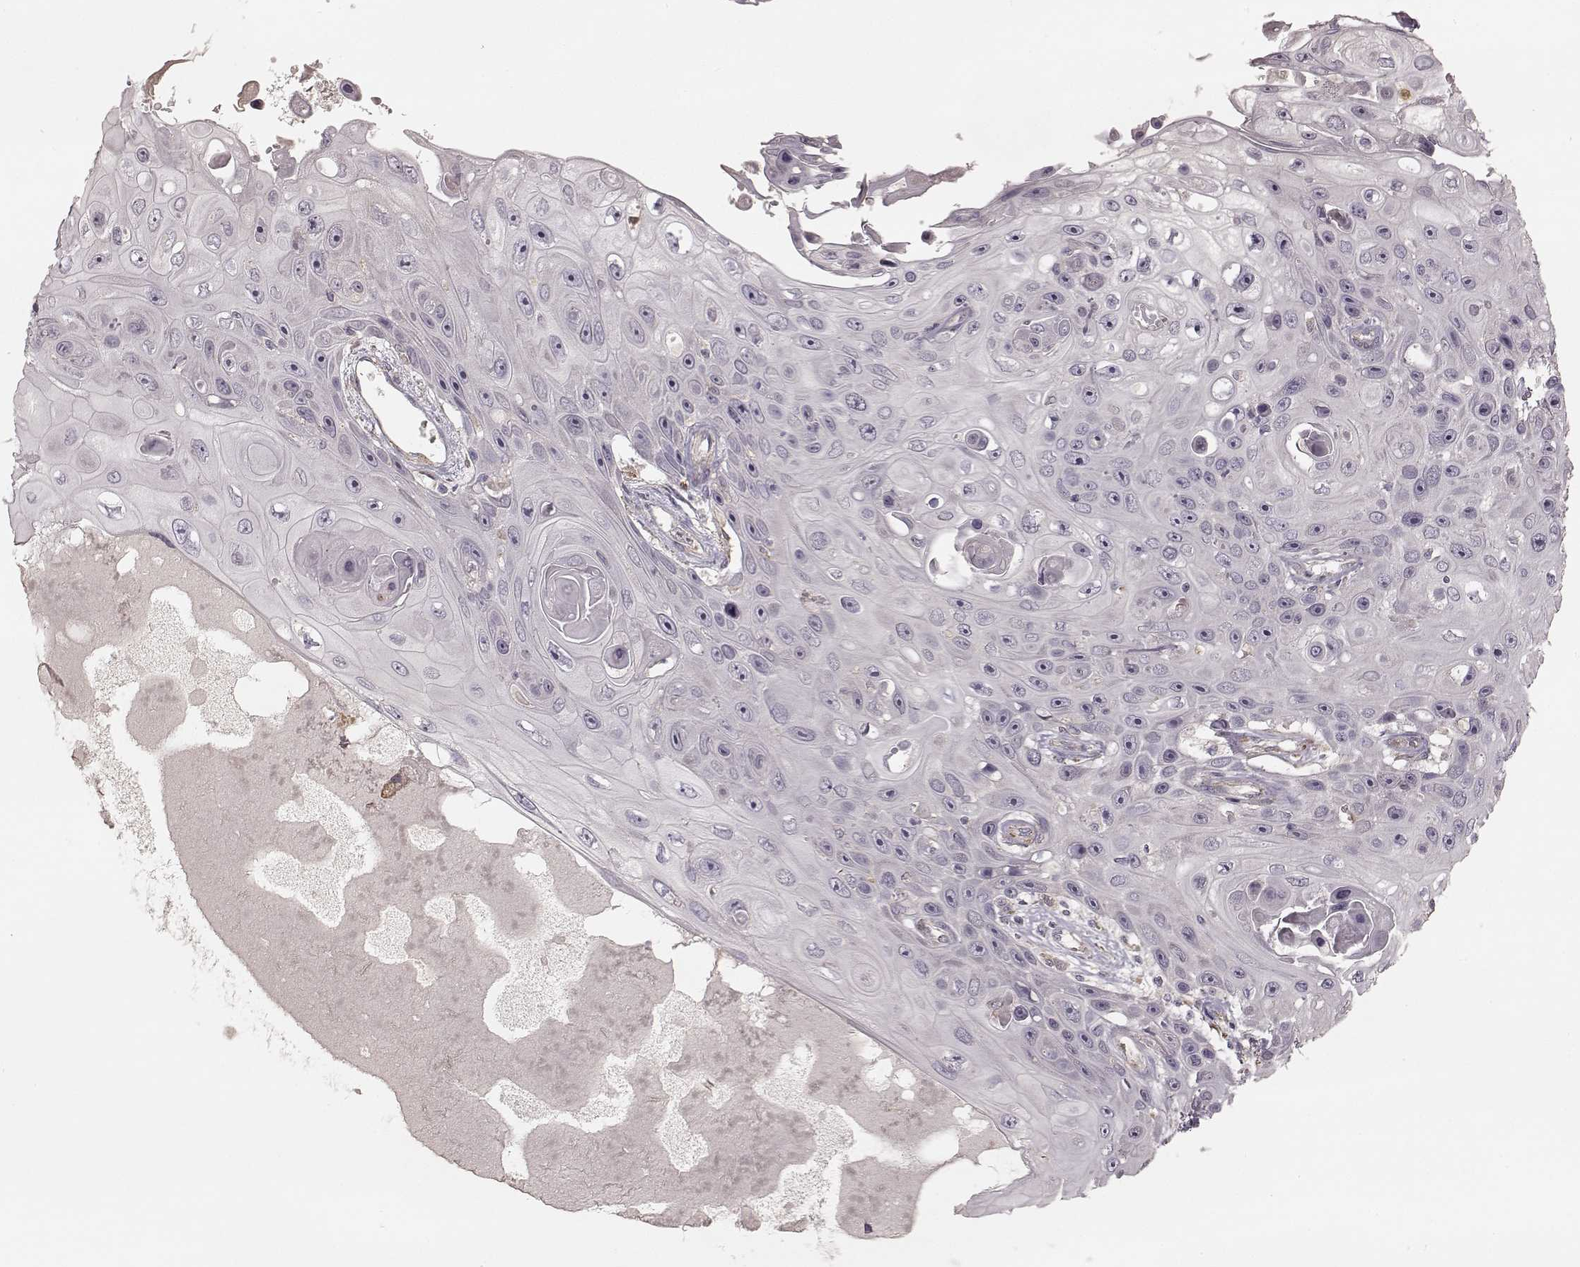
{"staining": {"intensity": "negative", "quantity": "none", "location": "none"}, "tissue": "skin cancer", "cell_type": "Tumor cells", "image_type": "cancer", "snomed": [{"axis": "morphology", "description": "Squamous cell carcinoma, NOS"}, {"axis": "topography", "description": "Skin"}], "caption": "Tumor cells show no significant positivity in skin cancer.", "gene": "KCNJ9", "patient": {"sex": "male", "age": 82}}